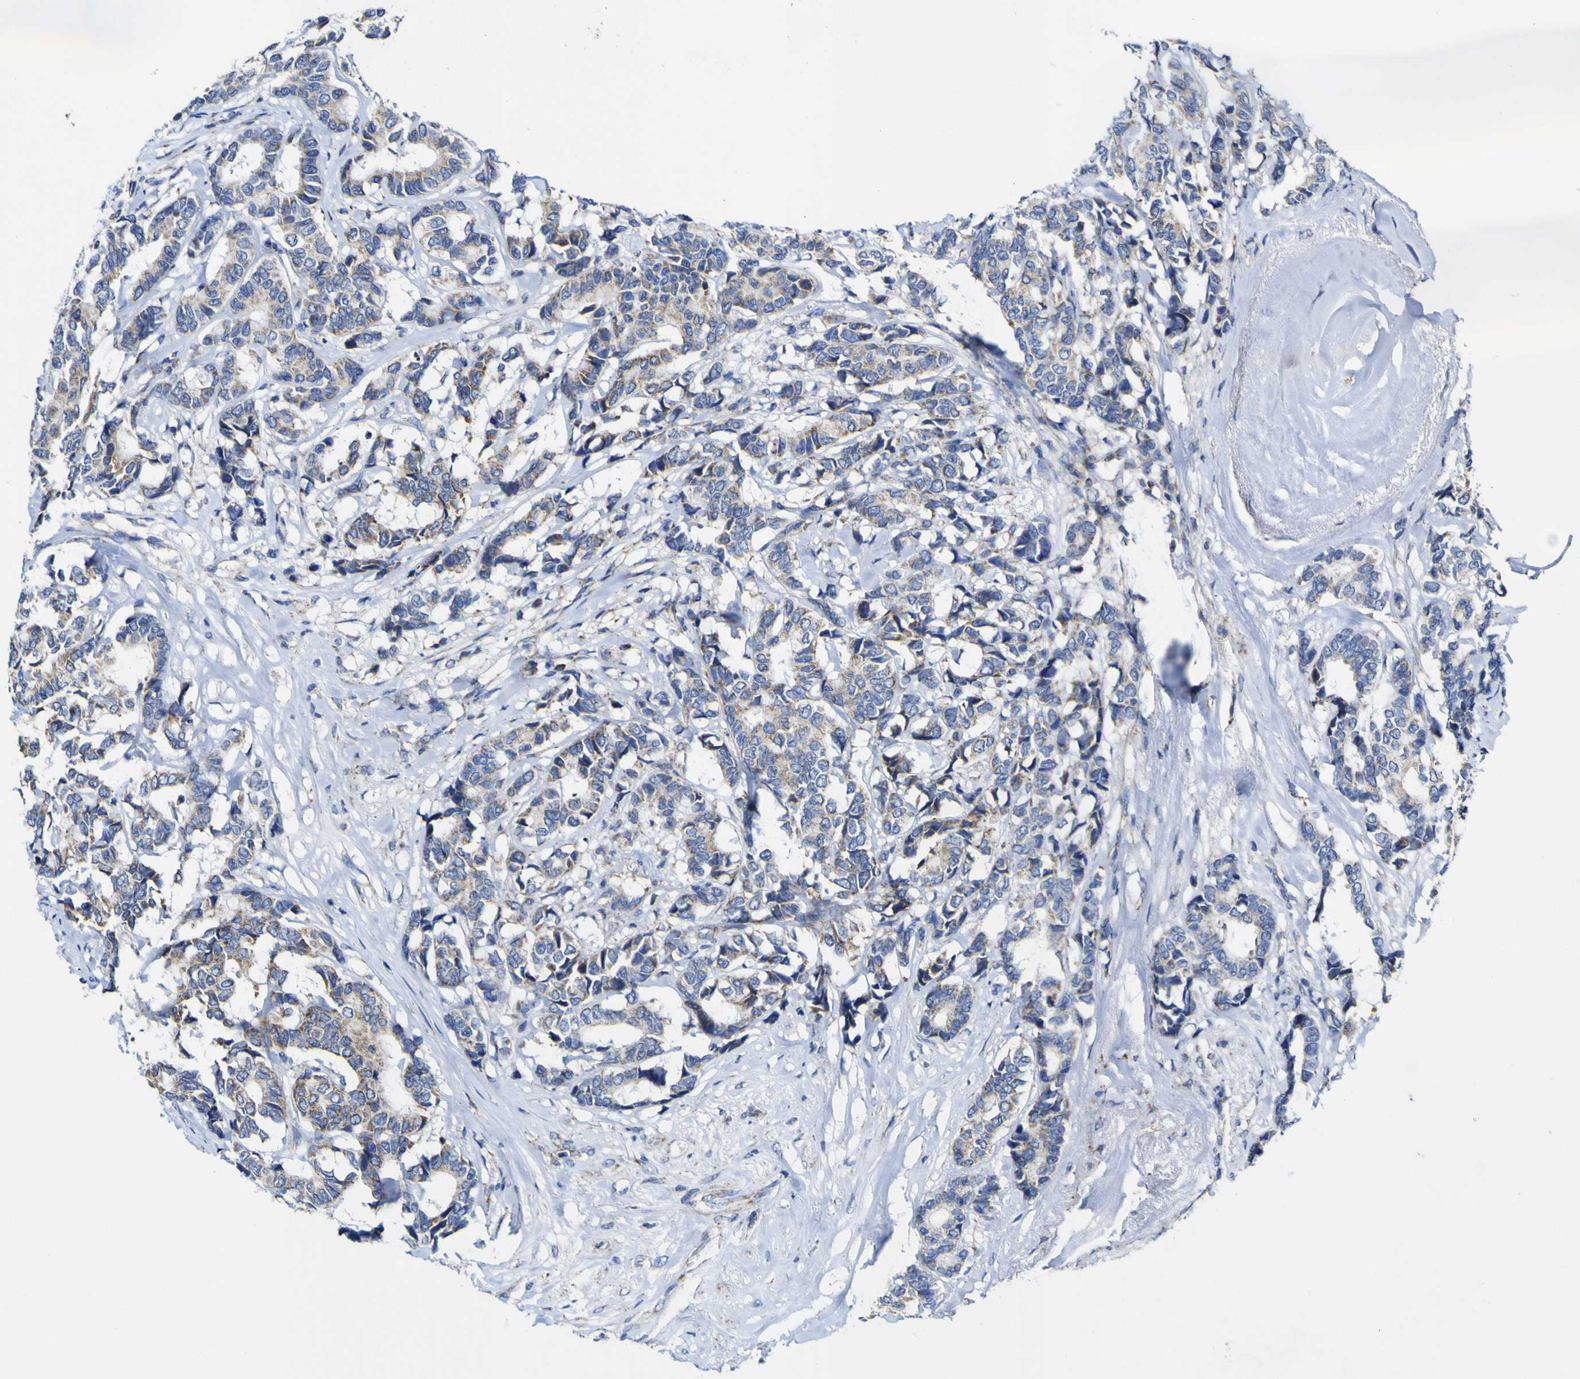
{"staining": {"intensity": "moderate", "quantity": ">75%", "location": "cytoplasmic/membranous"}, "tissue": "breast cancer", "cell_type": "Tumor cells", "image_type": "cancer", "snomed": [{"axis": "morphology", "description": "Duct carcinoma"}, {"axis": "topography", "description": "Breast"}], "caption": "Breast invasive ductal carcinoma stained for a protein (brown) exhibits moderate cytoplasmic/membranous positive positivity in approximately >75% of tumor cells.", "gene": "CCDC90B", "patient": {"sex": "female", "age": 87}}